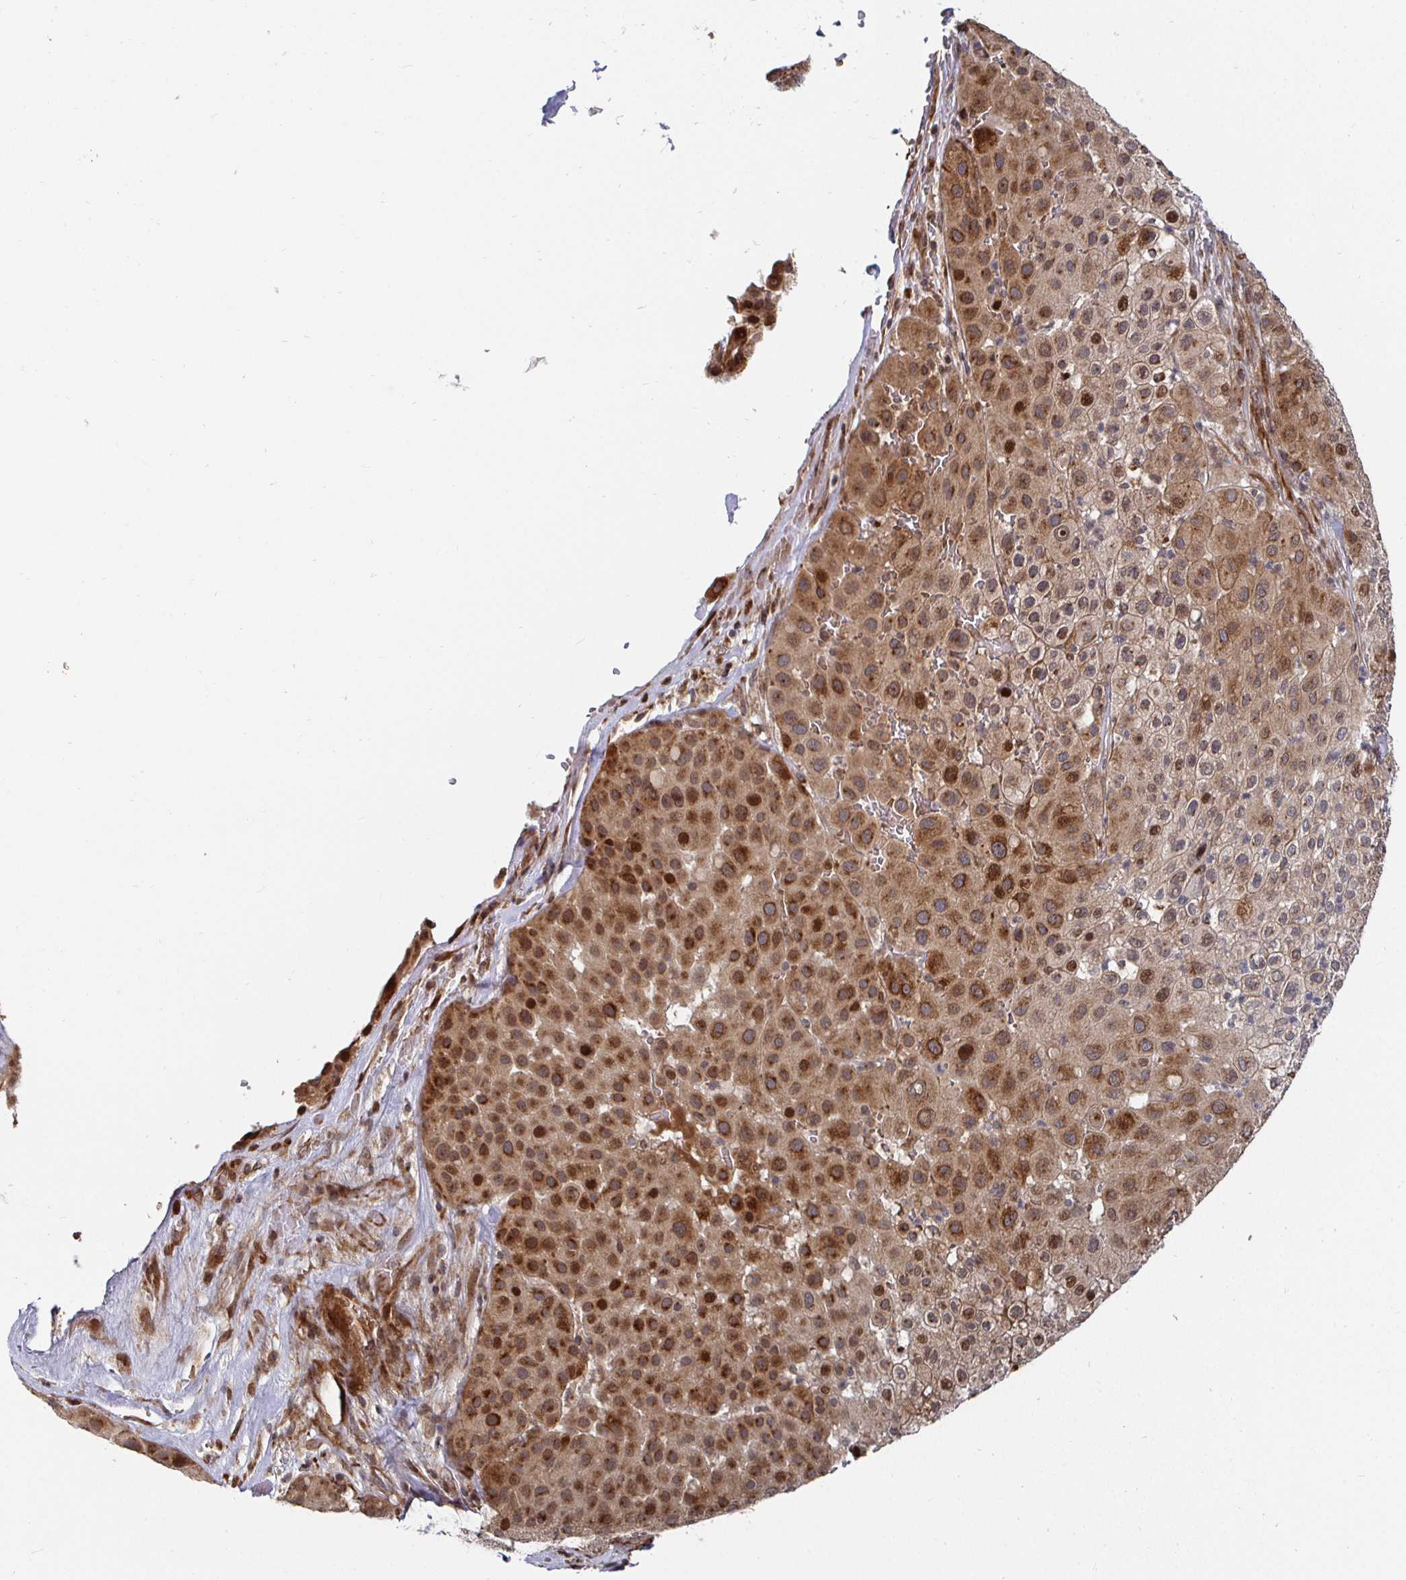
{"staining": {"intensity": "moderate", "quantity": "25%-75%", "location": "cytoplasmic/membranous,nuclear"}, "tissue": "melanoma", "cell_type": "Tumor cells", "image_type": "cancer", "snomed": [{"axis": "morphology", "description": "Malignant melanoma, Metastatic site"}, {"axis": "topography", "description": "Smooth muscle"}], "caption": "About 25%-75% of tumor cells in human malignant melanoma (metastatic site) show moderate cytoplasmic/membranous and nuclear protein positivity as visualized by brown immunohistochemical staining.", "gene": "TBKBP1", "patient": {"sex": "male", "age": 41}}